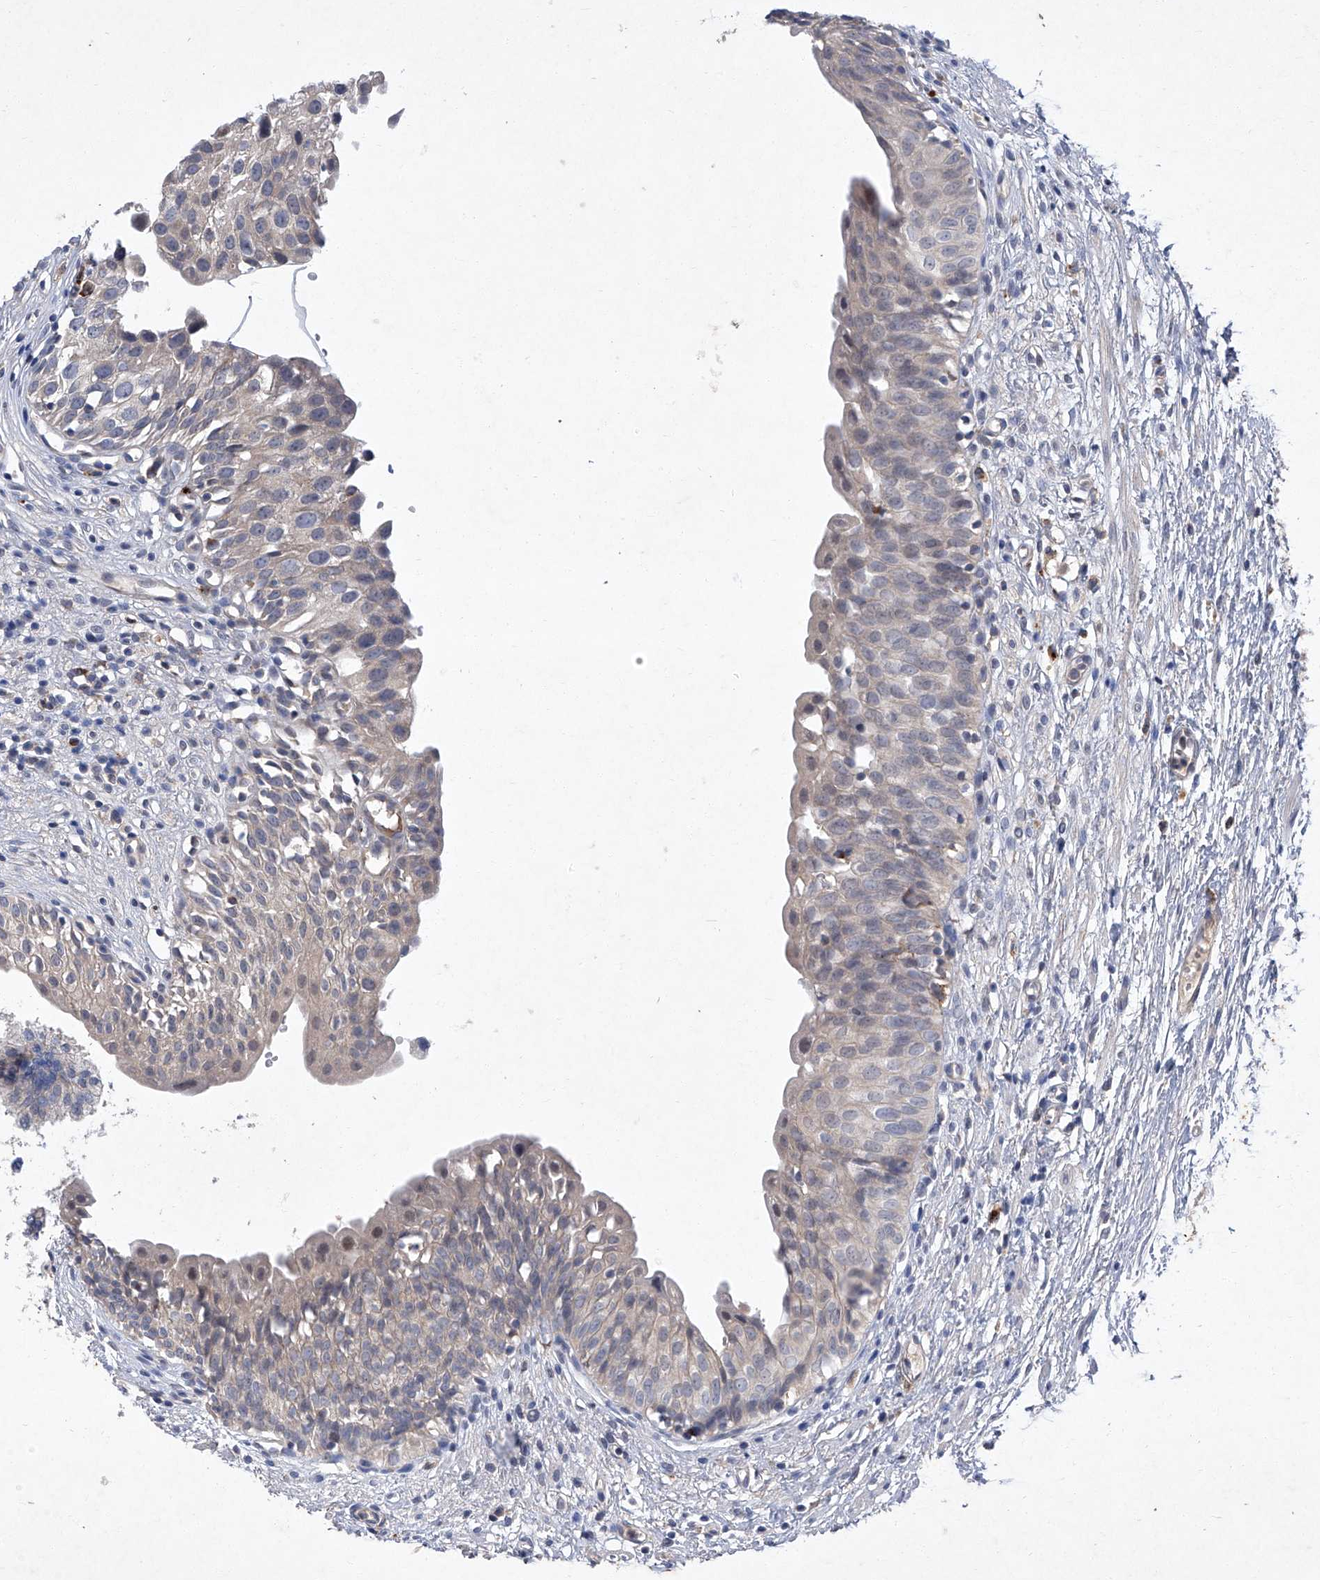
{"staining": {"intensity": "weak", "quantity": "<25%", "location": "cytoplasmic/membranous"}, "tissue": "urinary bladder", "cell_type": "Urothelial cells", "image_type": "normal", "snomed": [{"axis": "morphology", "description": "Normal tissue, NOS"}, {"axis": "topography", "description": "Urinary bladder"}], "caption": "IHC histopathology image of unremarkable urinary bladder stained for a protein (brown), which reveals no positivity in urothelial cells. (DAB immunohistochemistry with hematoxylin counter stain).", "gene": "SBK2", "patient": {"sex": "male", "age": 51}}